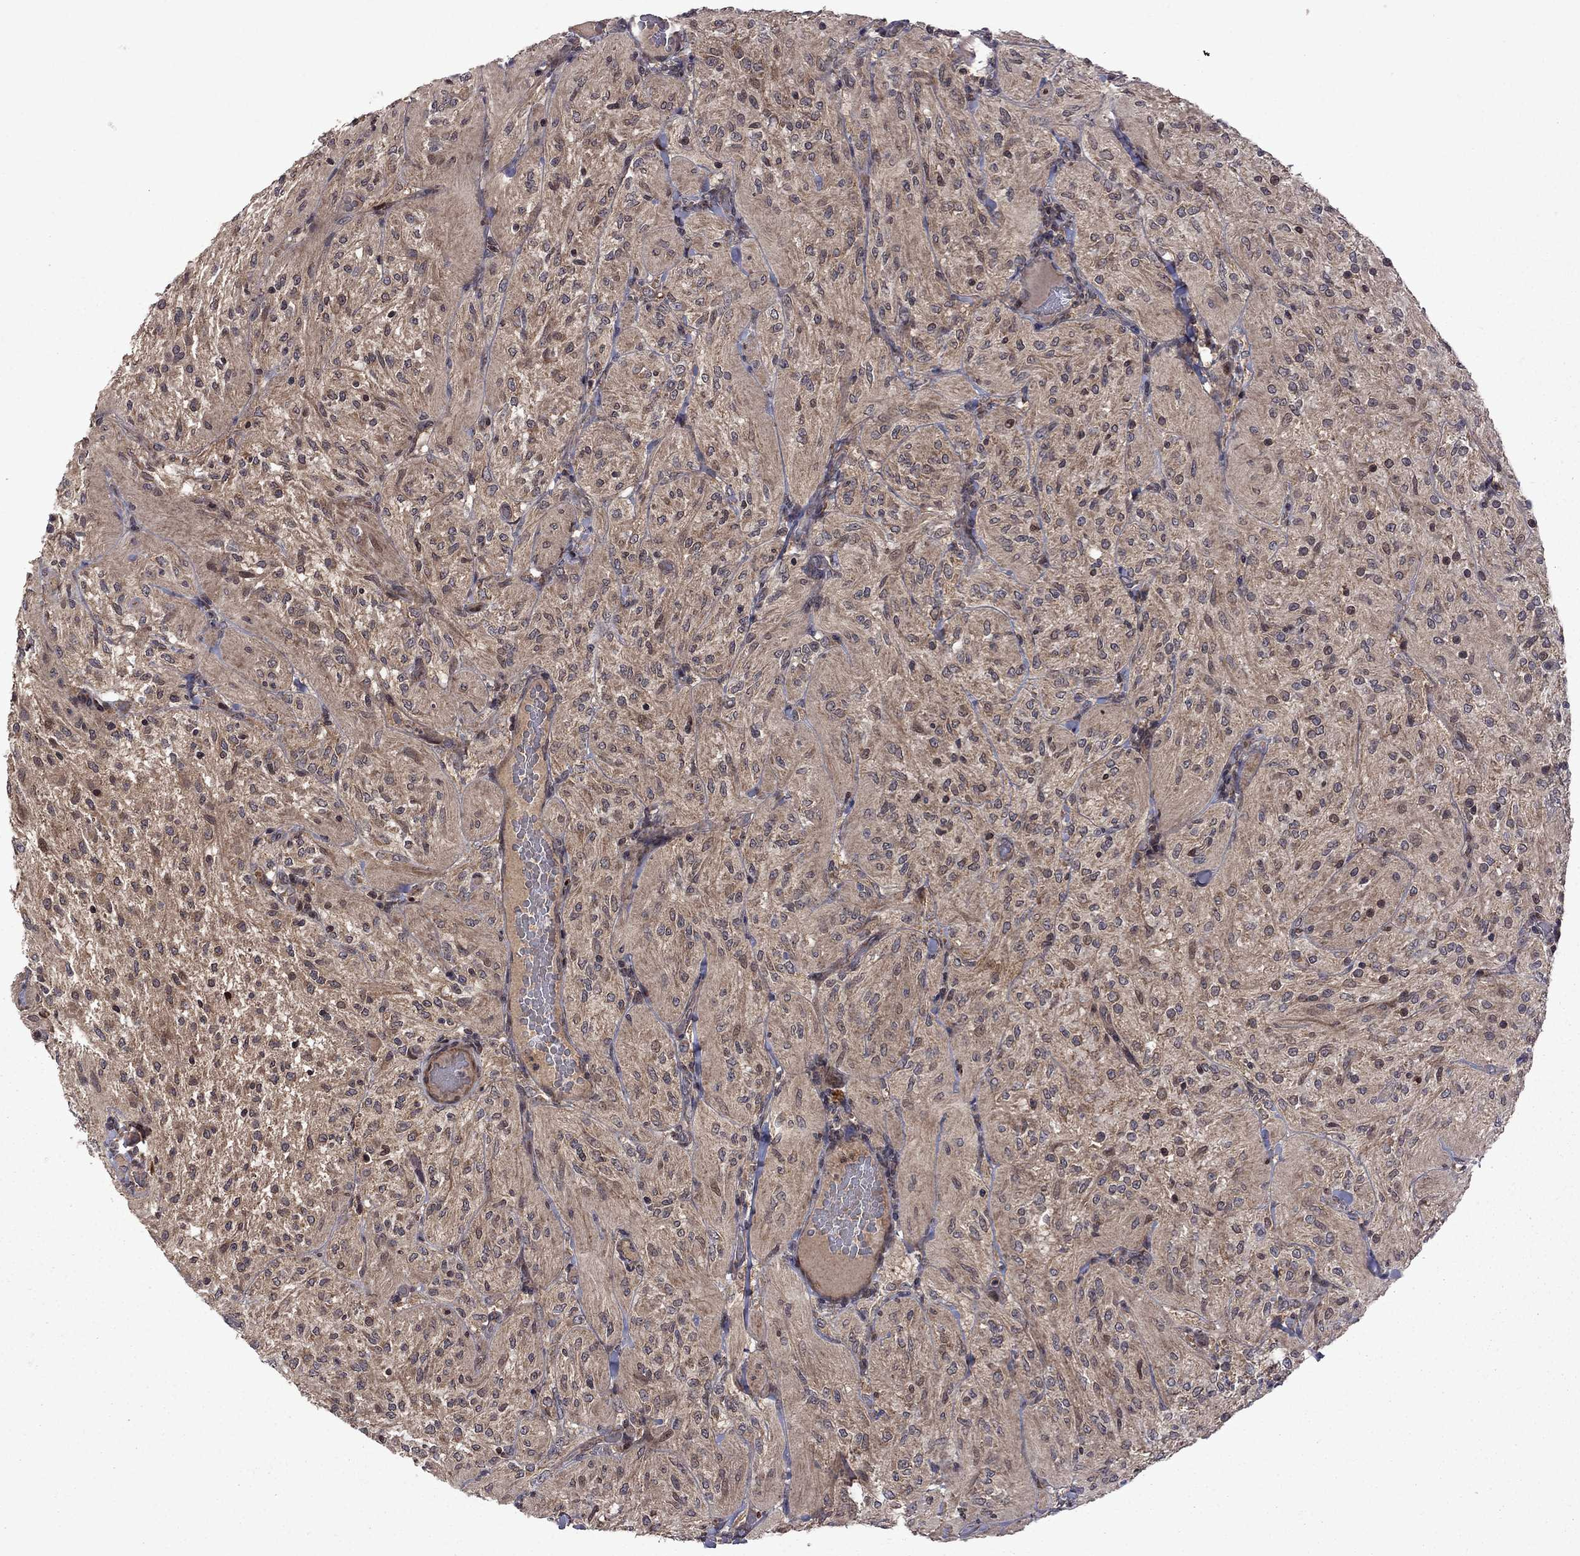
{"staining": {"intensity": "moderate", "quantity": "<25%", "location": "cytoplasmic/membranous"}, "tissue": "glioma", "cell_type": "Tumor cells", "image_type": "cancer", "snomed": [{"axis": "morphology", "description": "Glioma, malignant, Low grade"}, {"axis": "topography", "description": "Brain"}], "caption": "Protein positivity by IHC exhibits moderate cytoplasmic/membranous positivity in approximately <25% of tumor cells in glioma. The staining was performed using DAB, with brown indicating positive protein expression. Nuclei are stained blue with hematoxylin.", "gene": "IPP", "patient": {"sex": "male", "age": 3}}